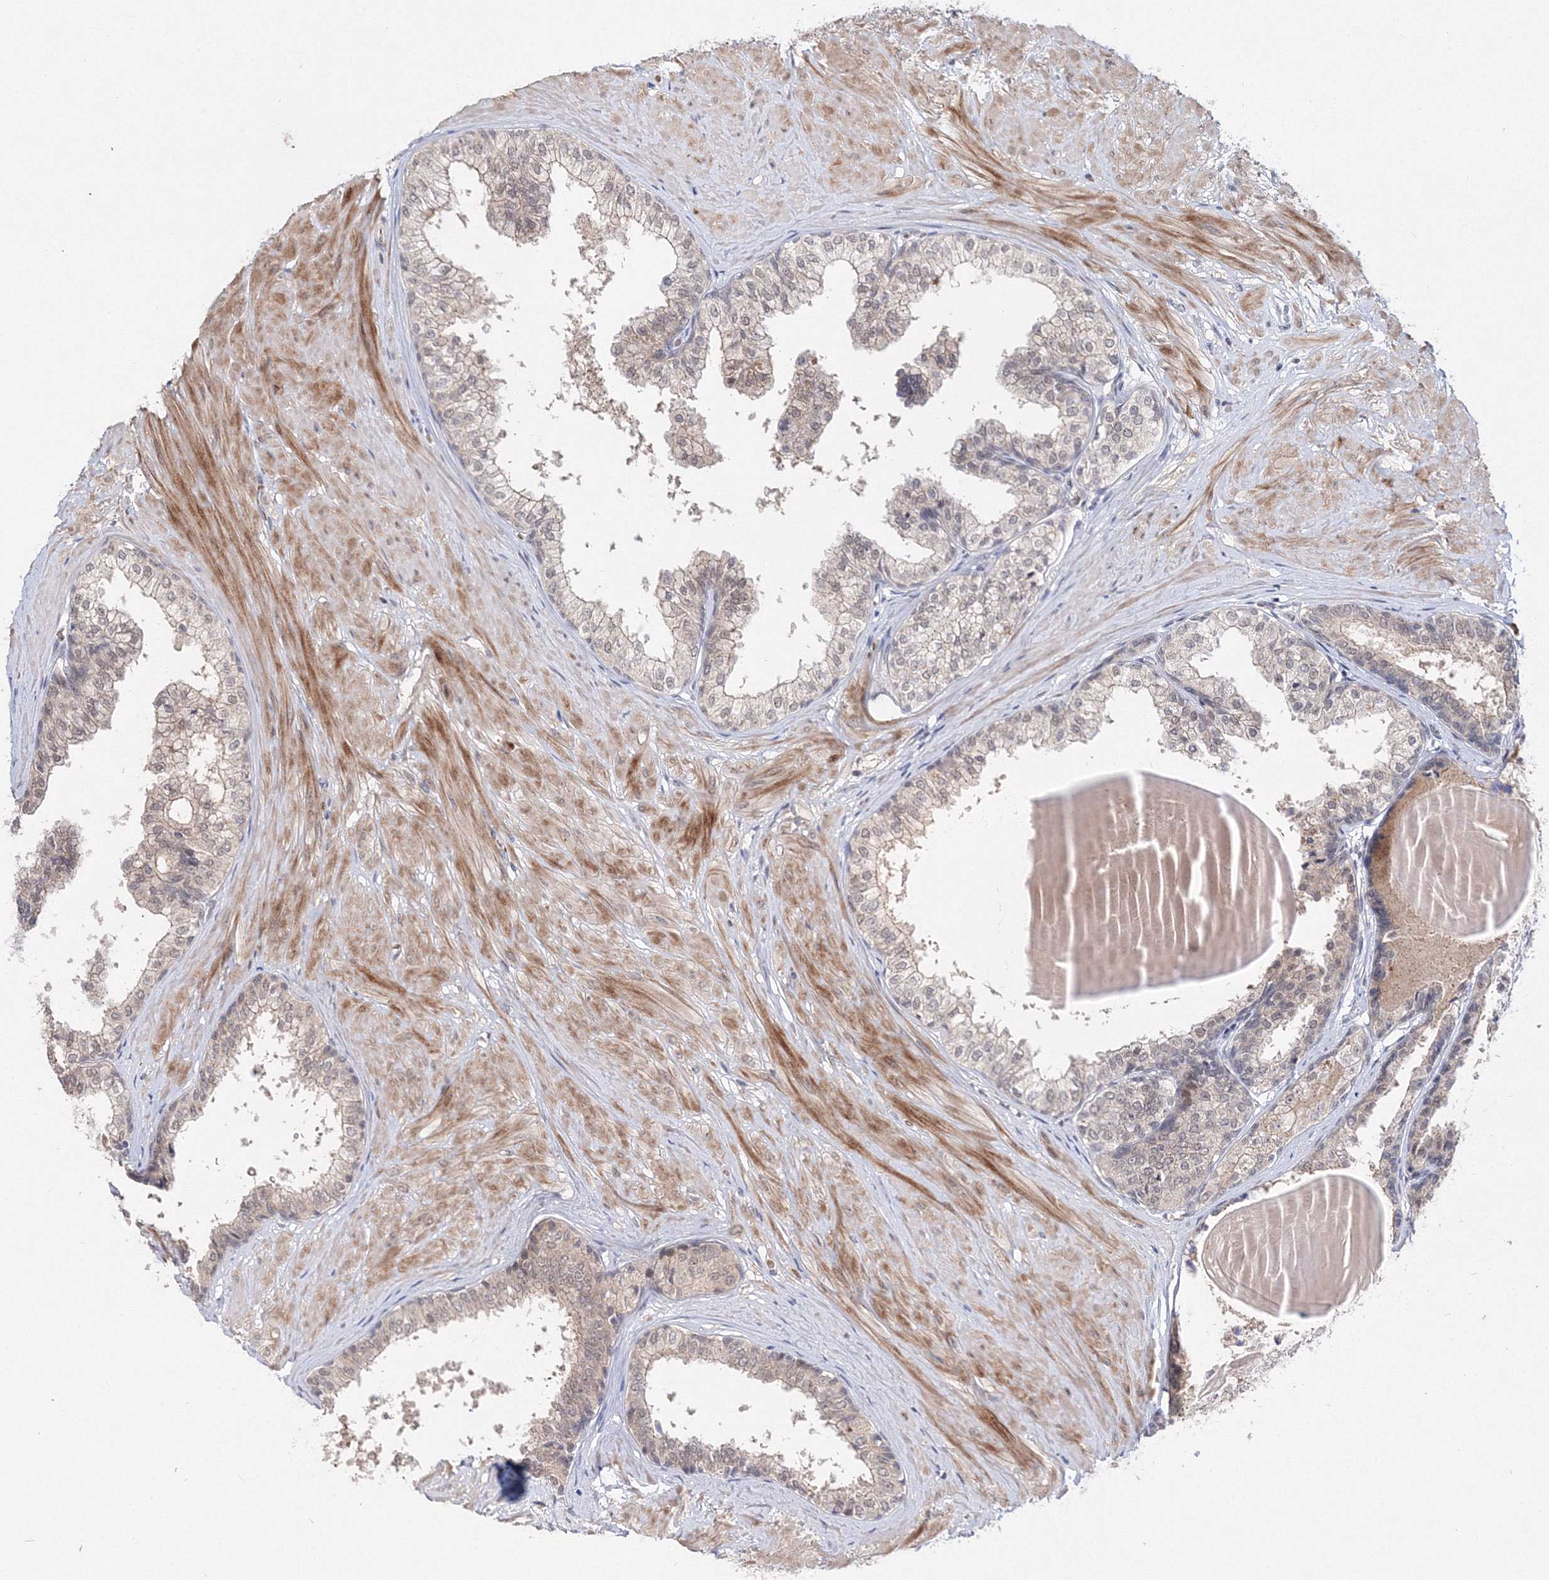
{"staining": {"intensity": "weak", "quantity": "25%-75%", "location": "cytoplasmic/membranous"}, "tissue": "prostate", "cell_type": "Glandular cells", "image_type": "normal", "snomed": [{"axis": "morphology", "description": "Normal tissue, NOS"}, {"axis": "topography", "description": "Prostate"}], "caption": "Protein staining of normal prostate reveals weak cytoplasmic/membranous expression in about 25%-75% of glandular cells.", "gene": "C11orf52", "patient": {"sex": "male", "age": 48}}